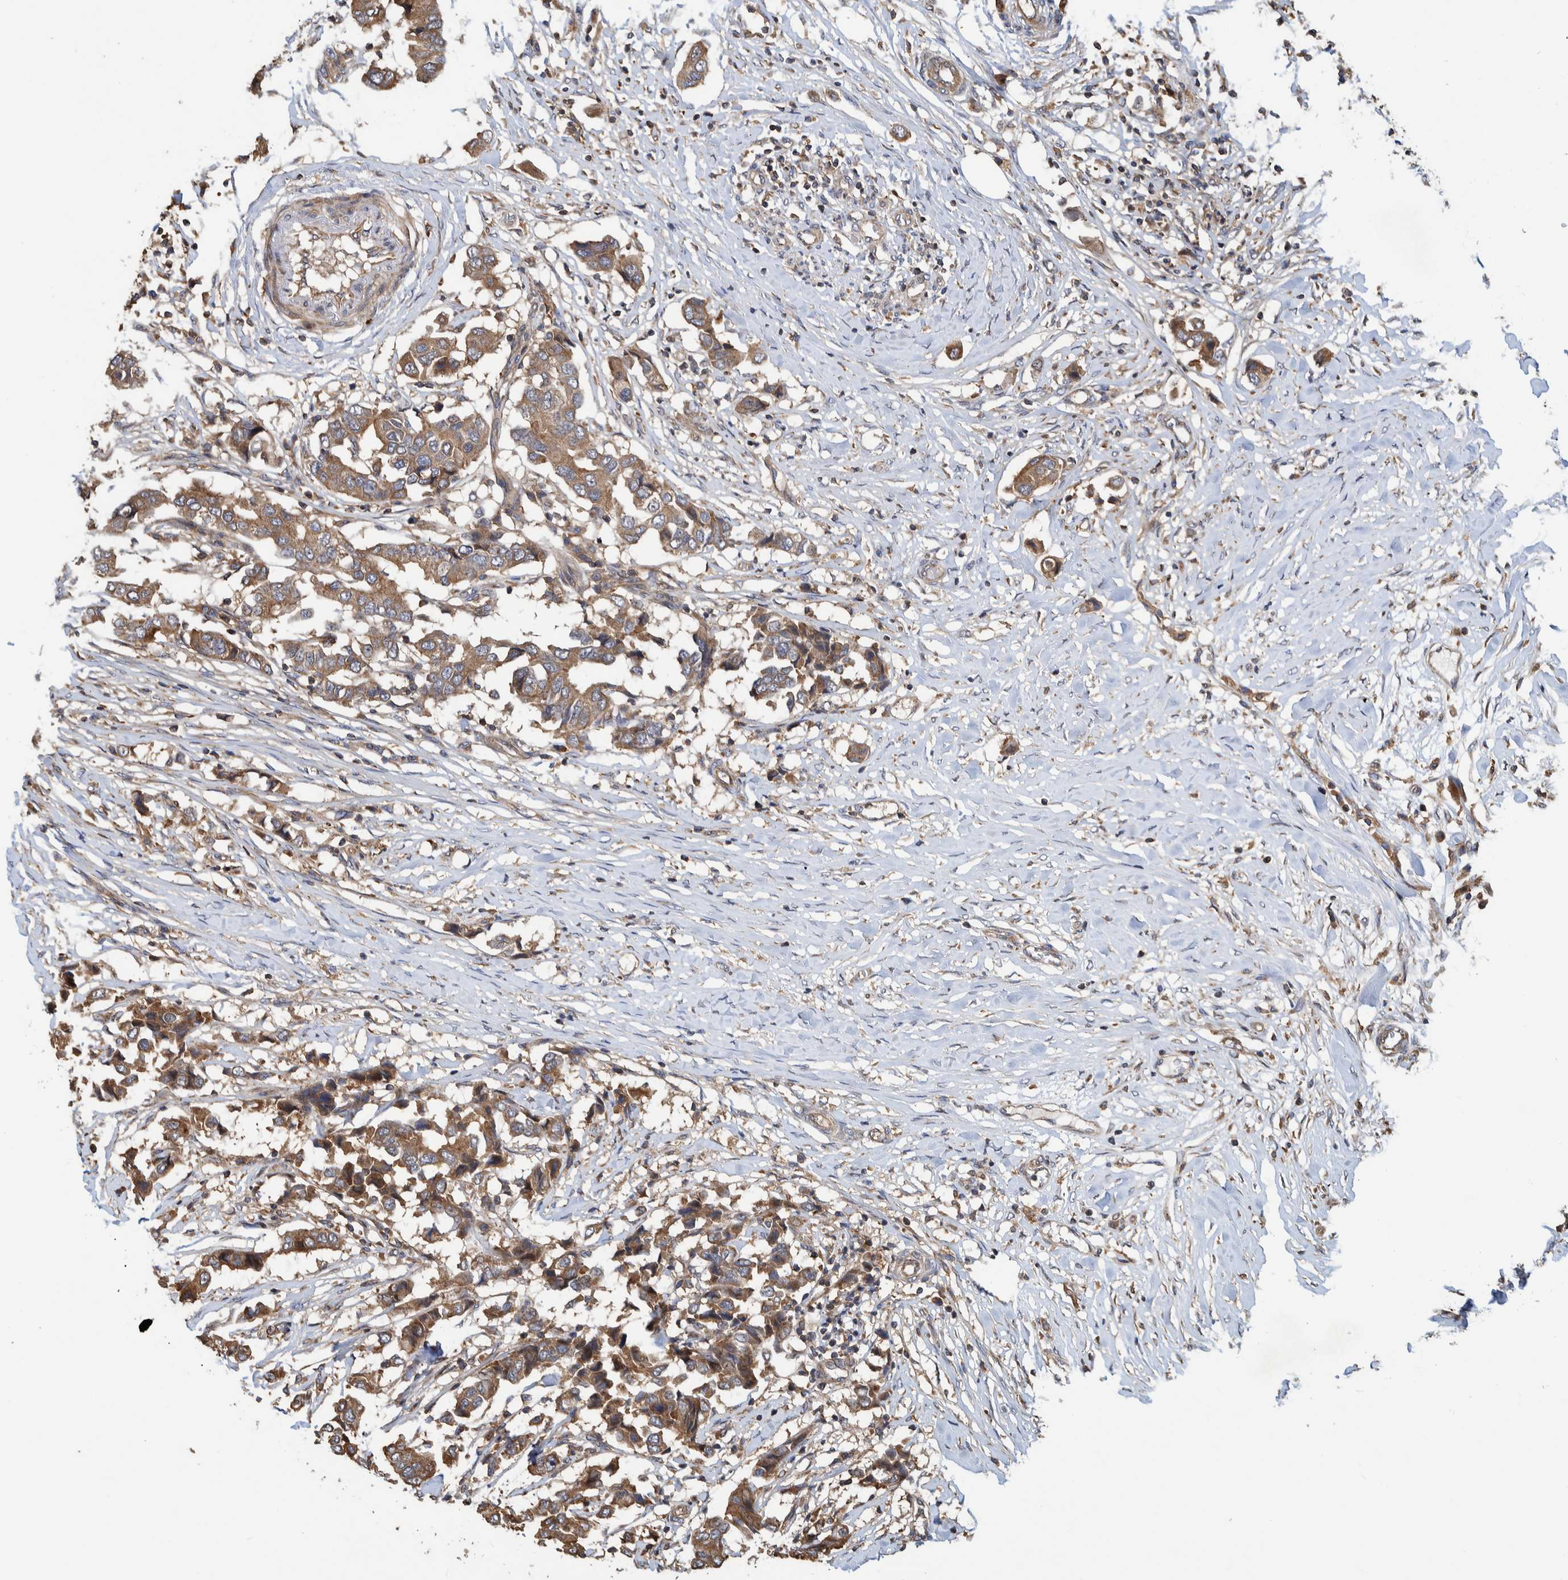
{"staining": {"intensity": "moderate", "quantity": ">75%", "location": "cytoplasmic/membranous"}, "tissue": "breast cancer", "cell_type": "Tumor cells", "image_type": "cancer", "snomed": [{"axis": "morphology", "description": "Duct carcinoma"}, {"axis": "topography", "description": "Breast"}], "caption": "Immunohistochemistry (IHC) histopathology image of neoplastic tissue: human infiltrating ductal carcinoma (breast) stained using immunohistochemistry (IHC) reveals medium levels of moderate protein expression localized specifically in the cytoplasmic/membranous of tumor cells, appearing as a cytoplasmic/membranous brown color.", "gene": "CCDC57", "patient": {"sex": "female", "age": 80}}